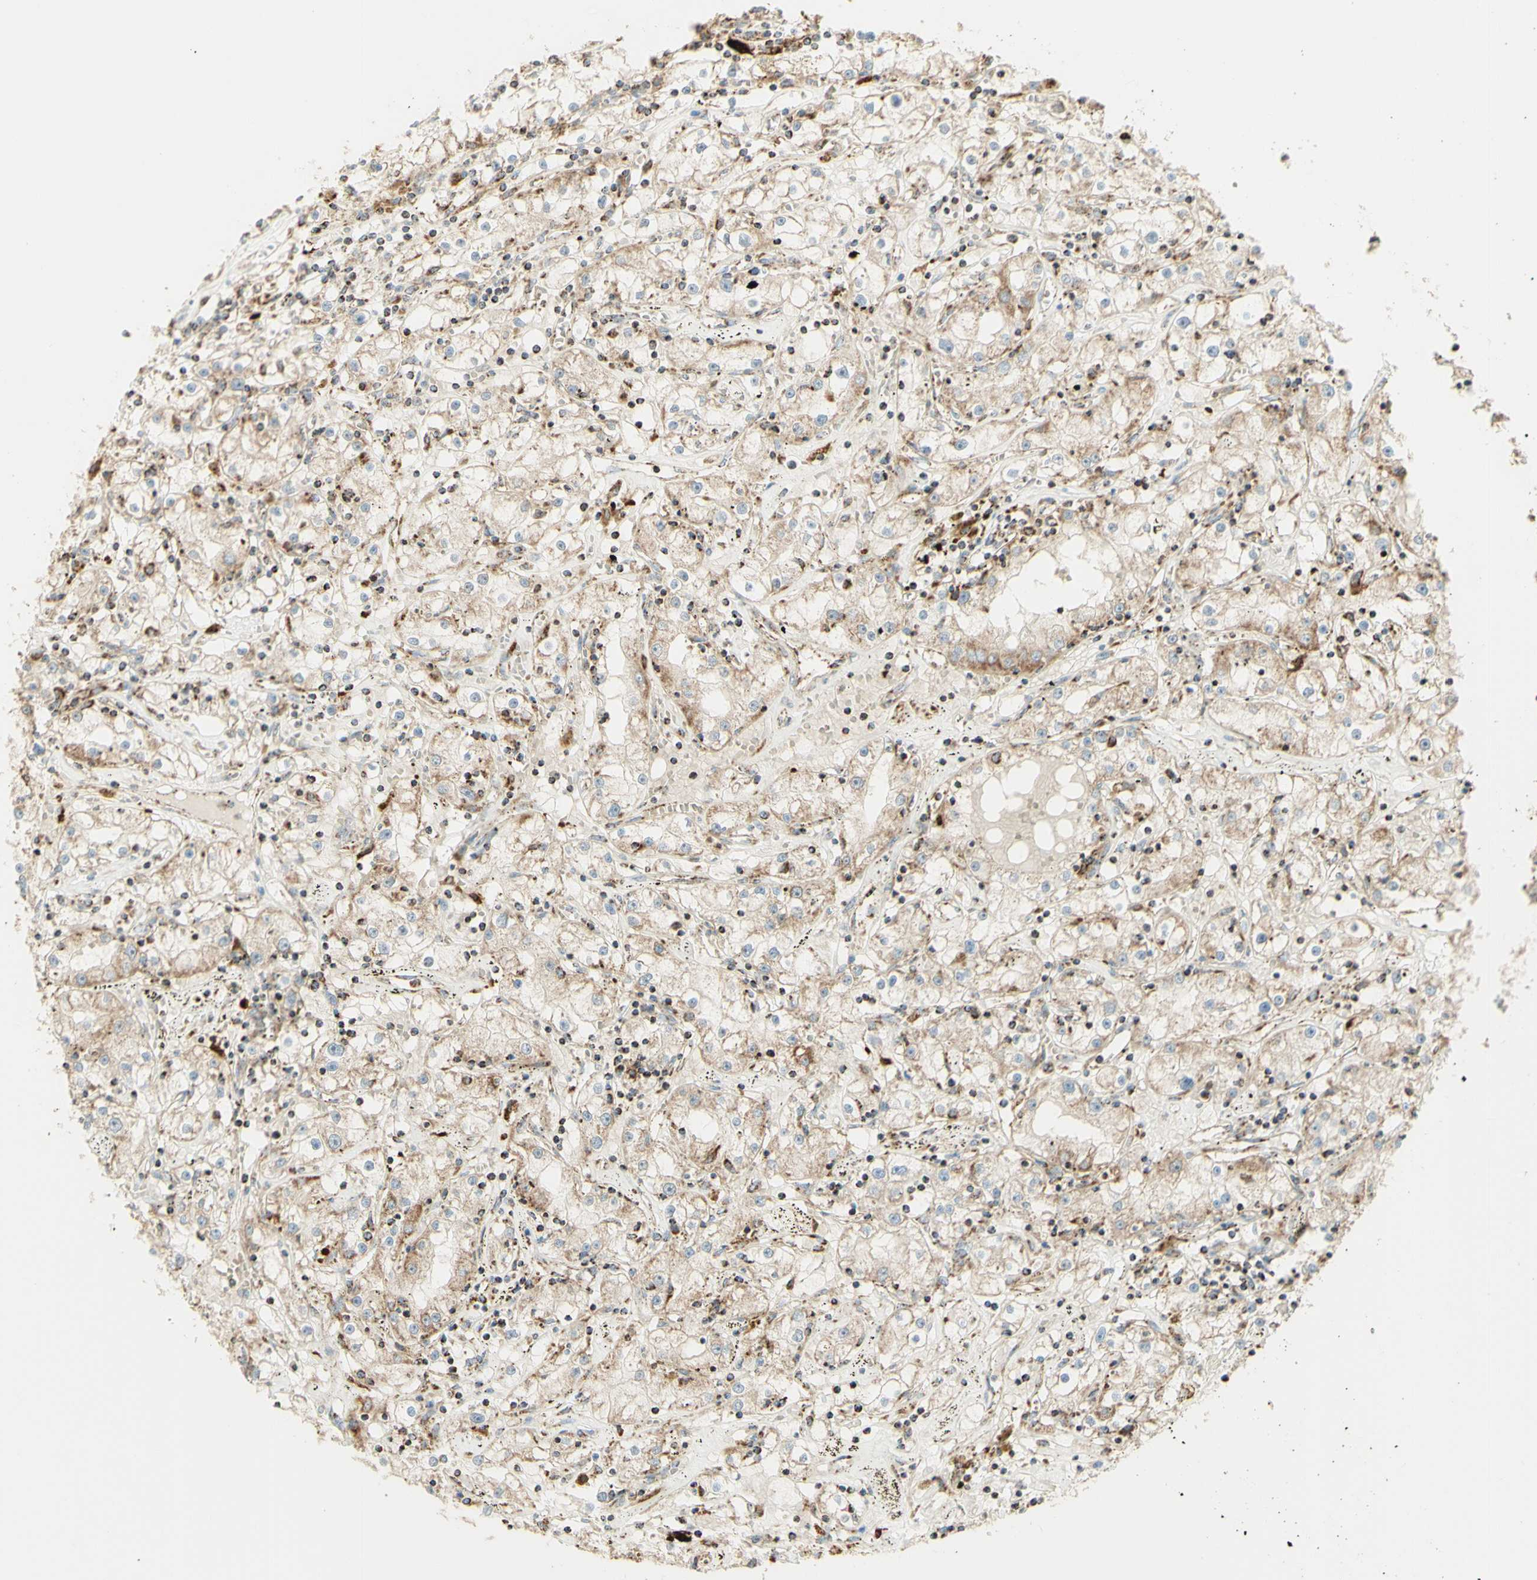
{"staining": {"intensity": "weak", "quantity": "<25%", "location": "cytoplasmic/membranous"}, "tissue": "renal cancer", "cell_type": "Tumor cells", "image_type": "cancer", "snomed": [{"axis": "morphology", "description": "Adenocarcinoma, NOS"}, {"axis": "topography", "description": "Kidney"}], "caption": "A photomicrograph of renal adenocarcinoma stained for a protein demonstrates no brown staining in tumor cells.", "gene": "LETM1", "patient": {"sex": "male", "age": 56}}